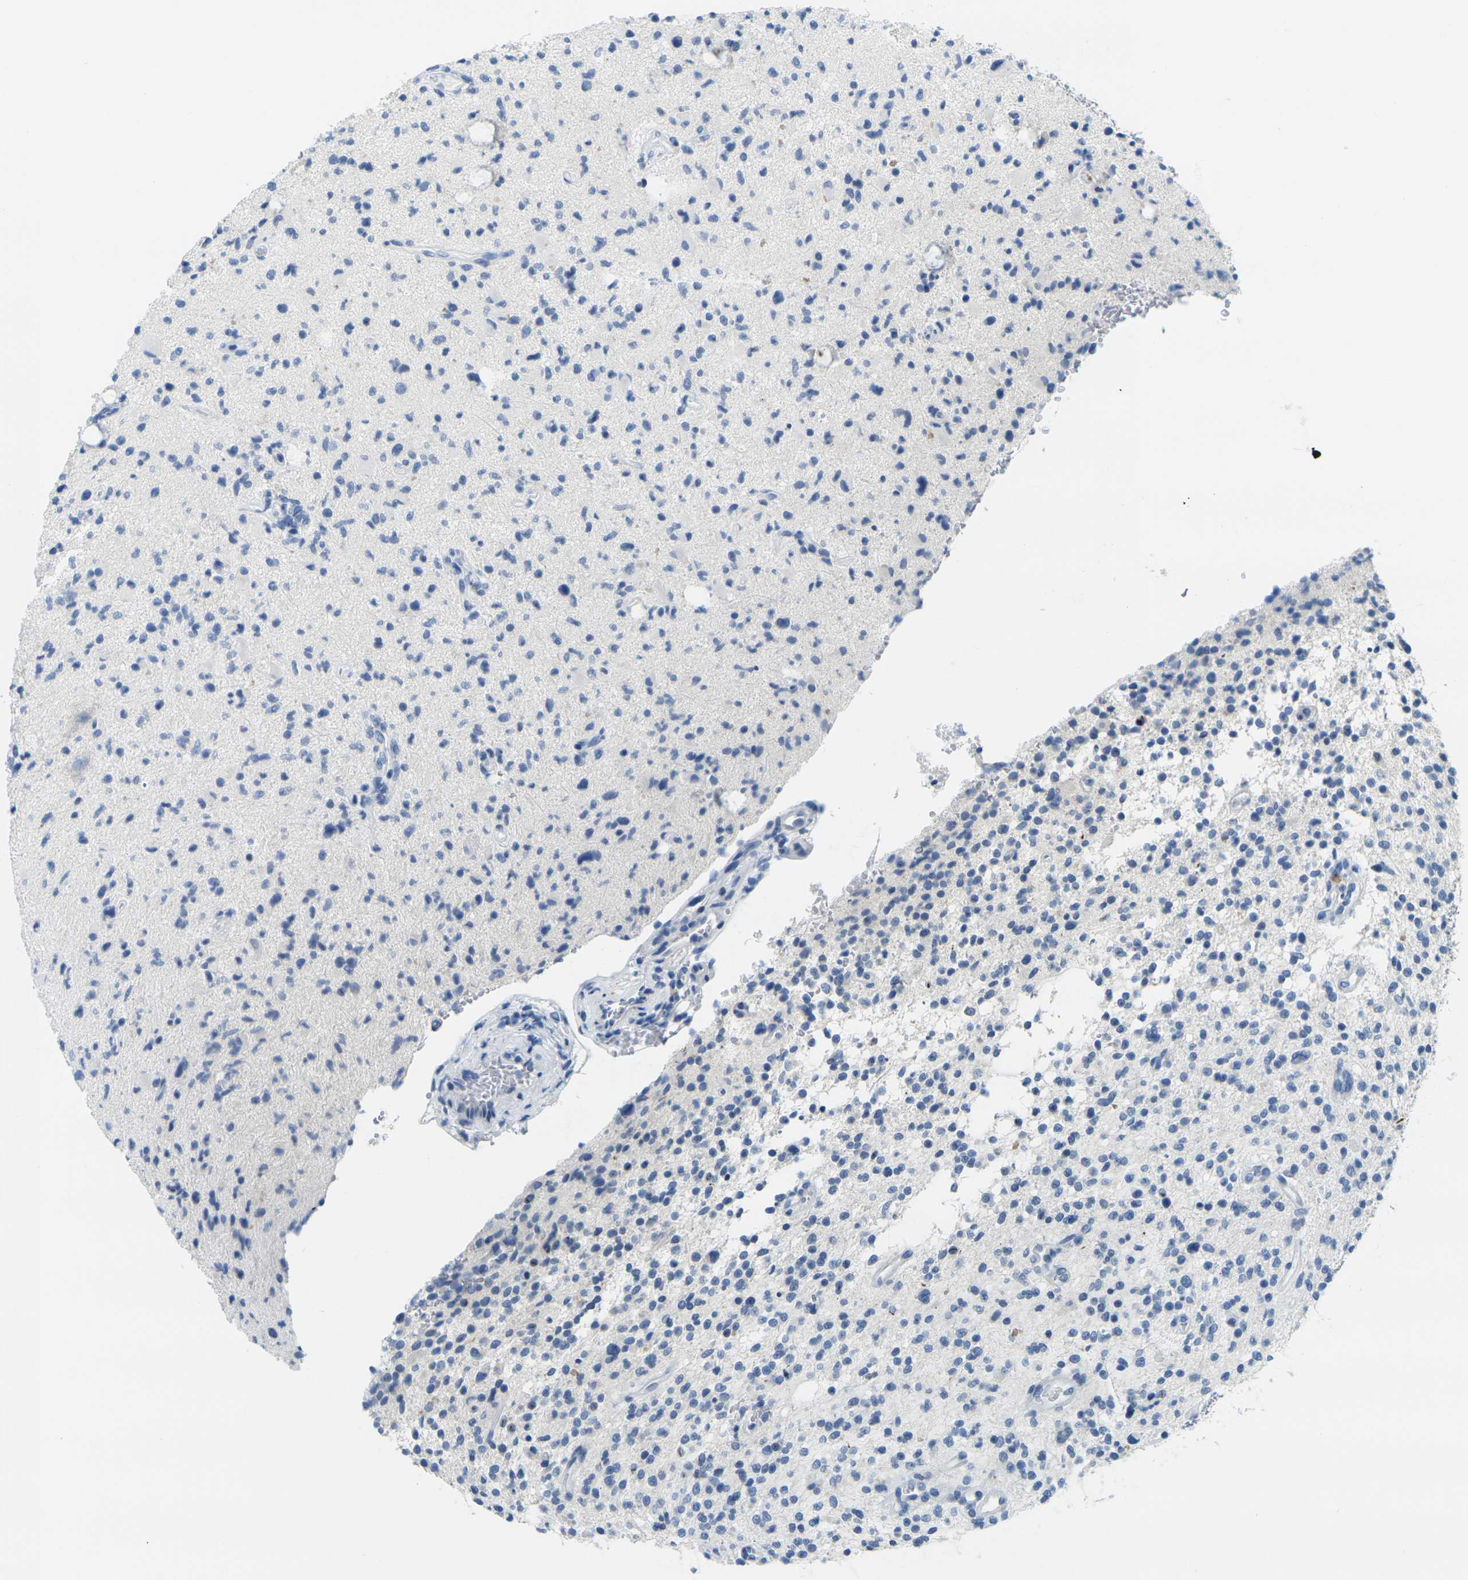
{"staining": {"intensity": "negative", "quantity": "none", "location": "none"}, "tissue": "glioma", "cell_type": "Tumor cells", "image_type": "cancer", "snomed": [{"axis": "morphology", "description": "Glioma, malignant, High grade"}, {"axis": "topography", "description": "Brain"}], "caption": "A high-resolution histopathology image shows immunohistochemistry staining of malignant high-grade glioma, which reveals no significant positivity in tumor cells. (Immunohistochemistry (ihc), brightfield microscopy, high magnification).", "gene": "FAM3D", "patient": {"sex": "male", "age": 48}}